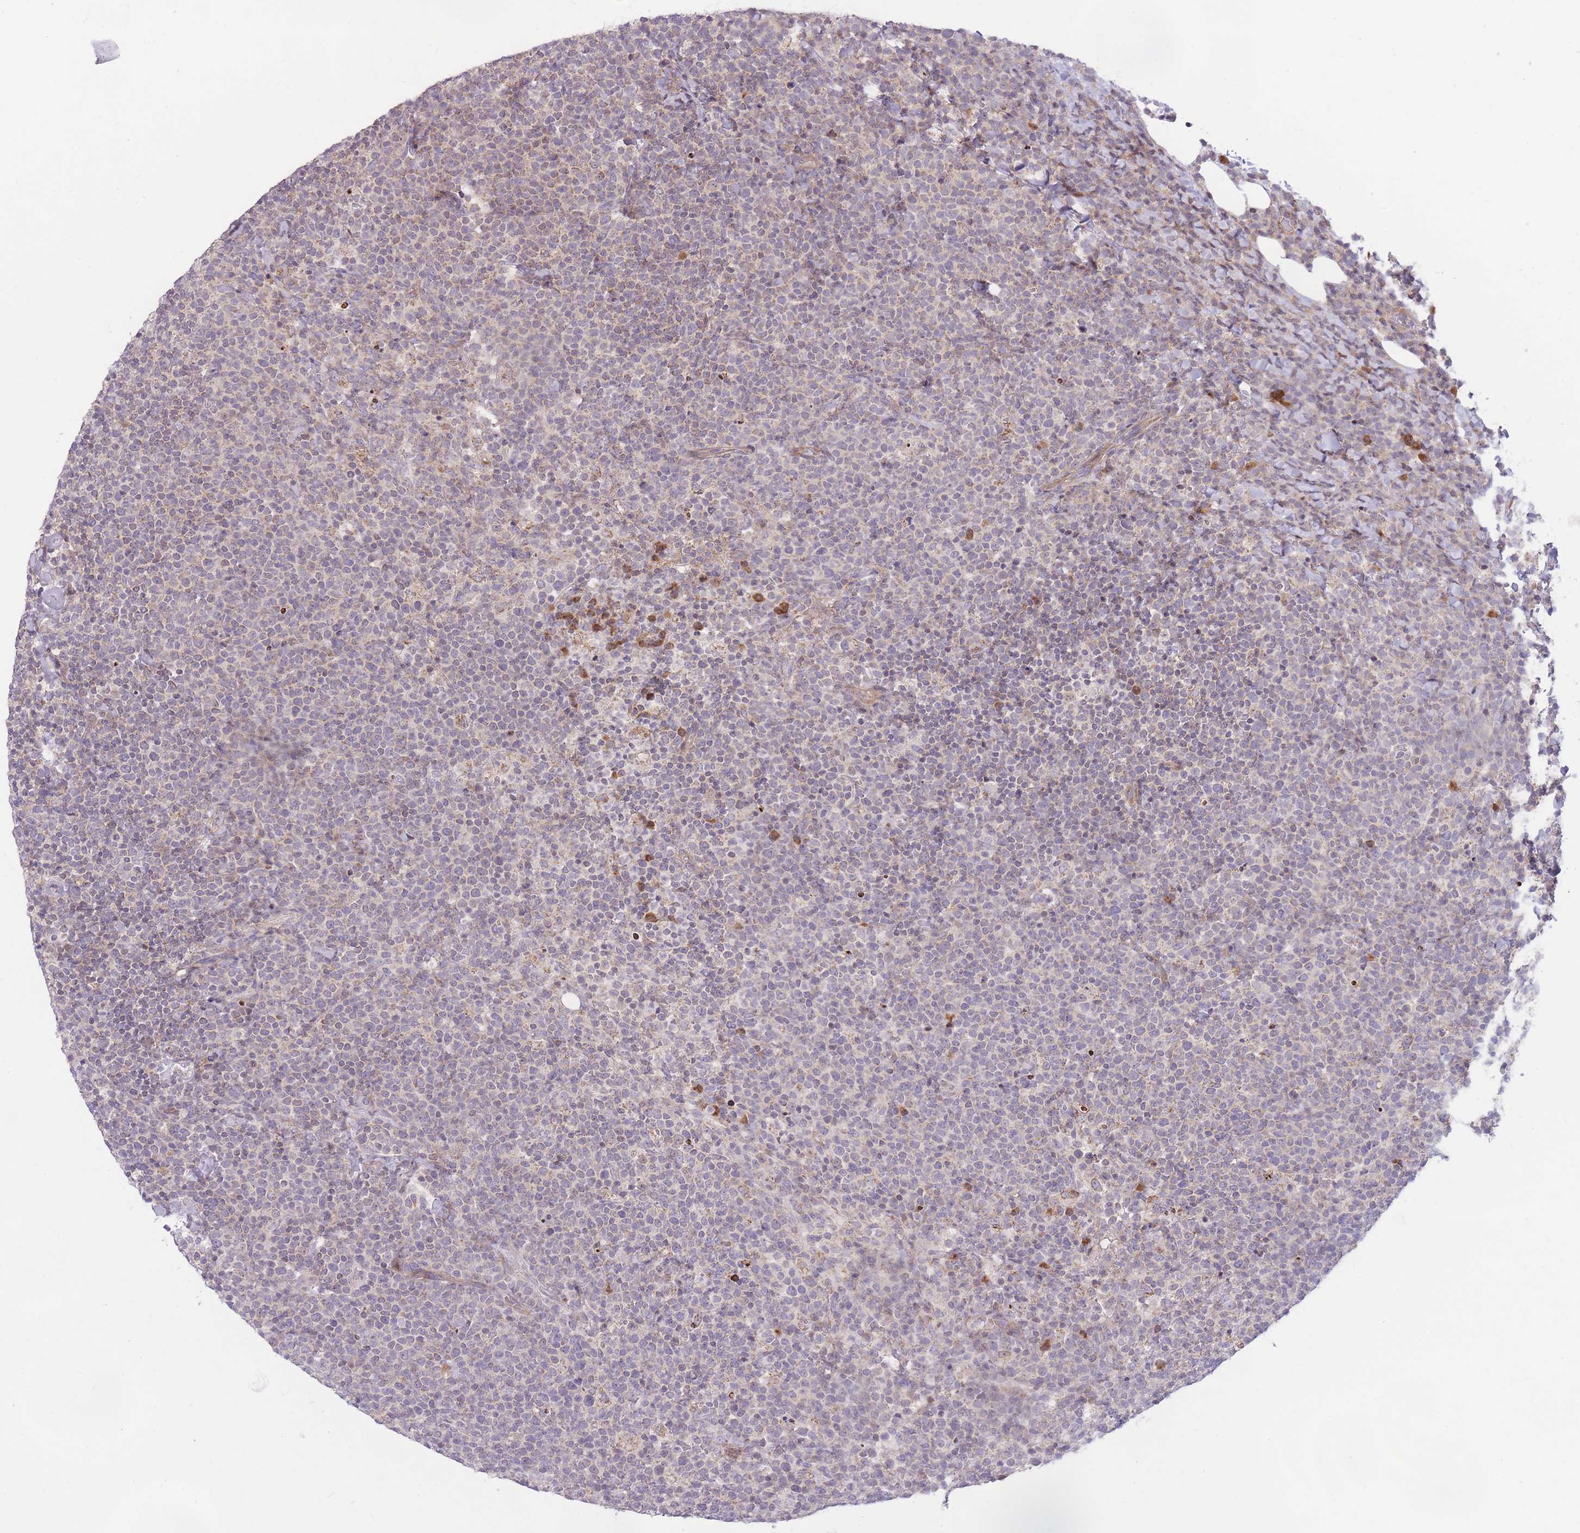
{"staining": {"intensity": "negative", "quantity": "none", "location": "none"}, "tissue": "lymphoma", "cell_type": "Tumor cells", "image_type": "cancer", "snomed": [{"axis": "morphology", "description": "Malignant lymphoma, non-Hodgkin's type, High grade"}, {"axis": "topography", "description": "Lymph node"}], "caption": "Human lymphoma stained for a protein using IHC shows no expression in tumor cells.", "gene": "BOLA2B", "patient": {"sex": "male", "age": 61}}